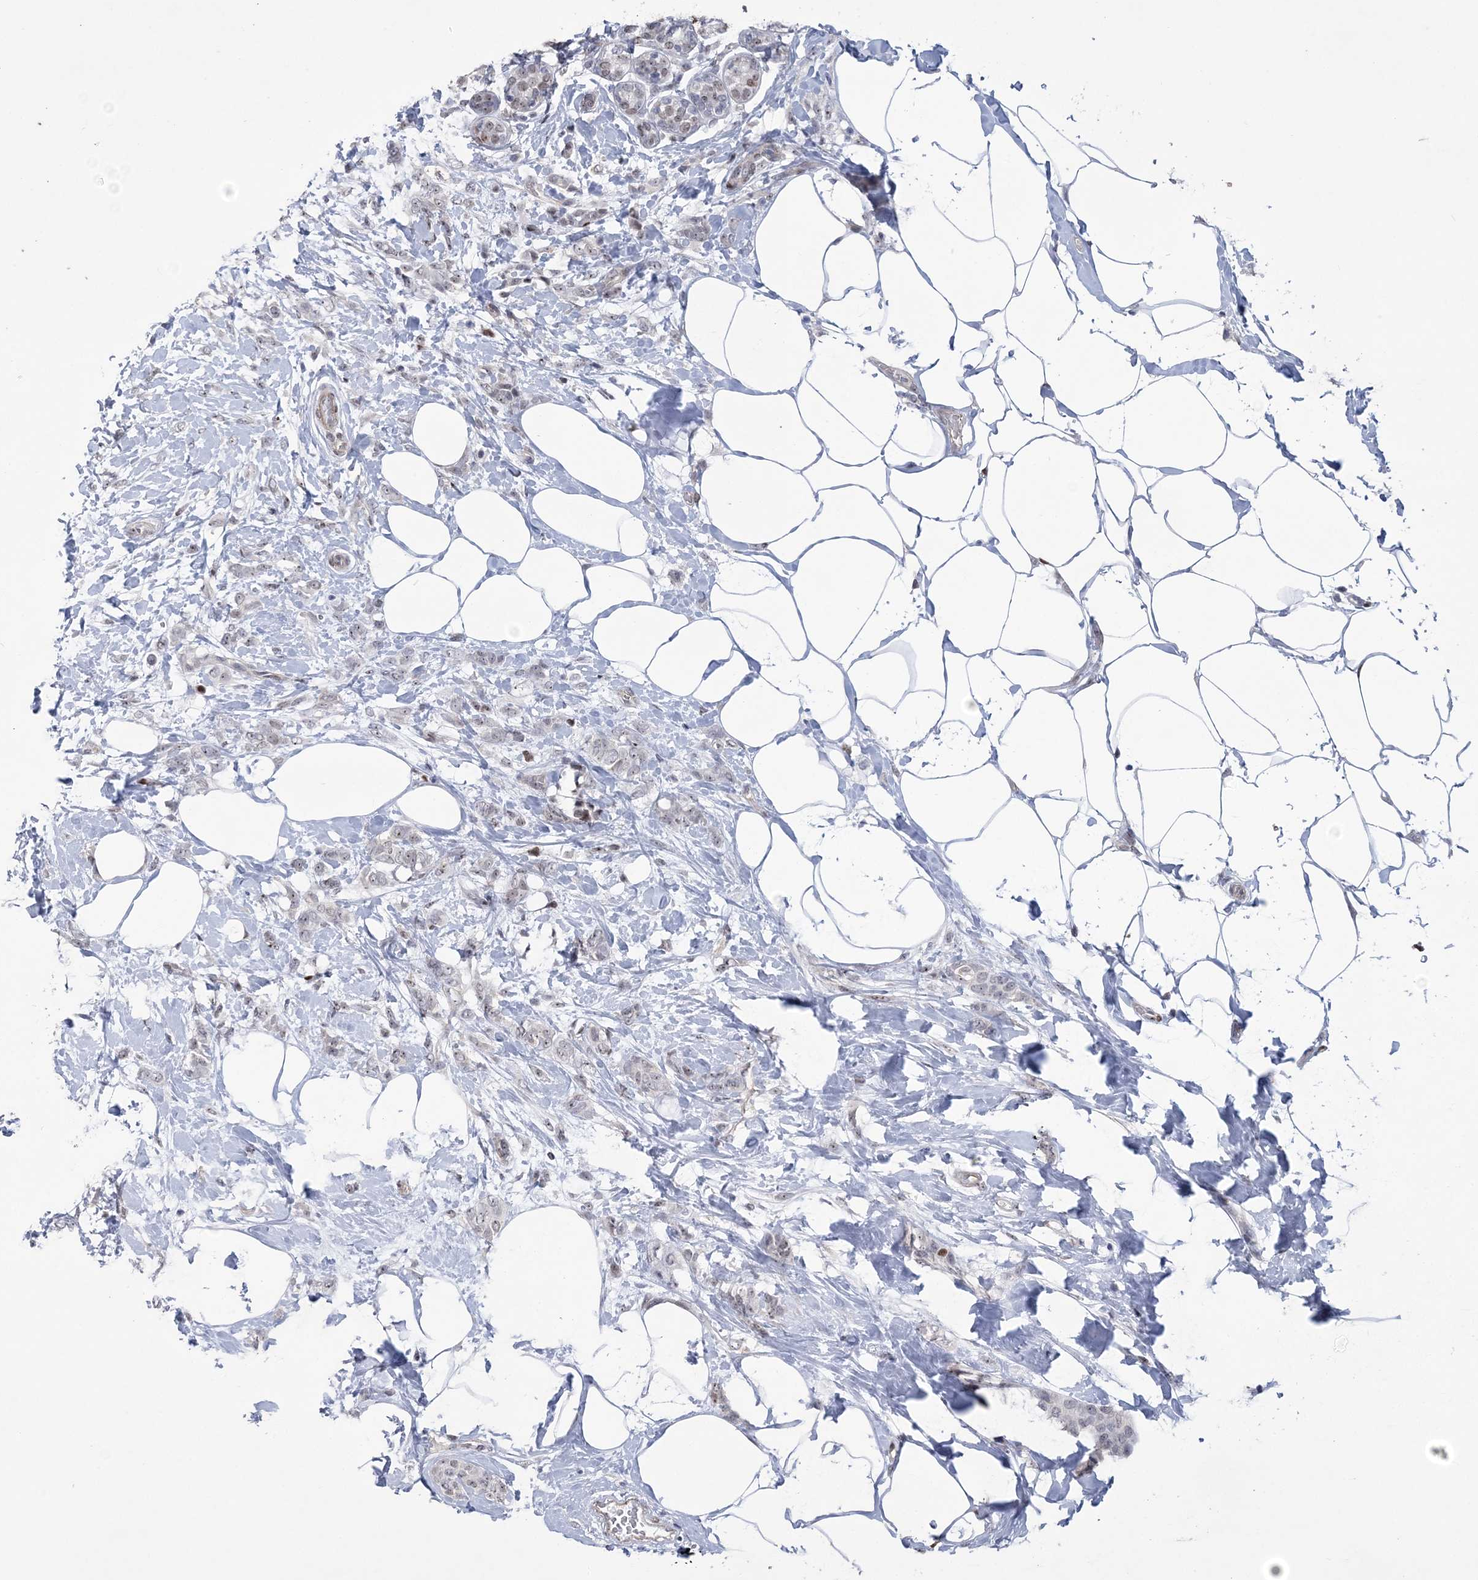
{"staining": {"intensity": "weak", "quantity": "25%-75%", "location": "nuclear"}, "tissue": "breast cancer", "cell_type": "Tumor cells", "image_type": "cancer", "snomed": [{"axis": "morphology", "description": "Lobular carcinoma, in situ"}, {"axis": "morphology", "description": "Lobular carcinoma"}, {"axis": "topography", "description": "Breast"}], "caption": "Weak nuclear expression is seen in approximately 25%-75% of tumor cells in lobular carcinoma in situ (breast). (DAB = brown stain, brightfield microscopy at high magnification).", "gene": "HOMEZ", "patient": {"sex": "female", "age": 41}}